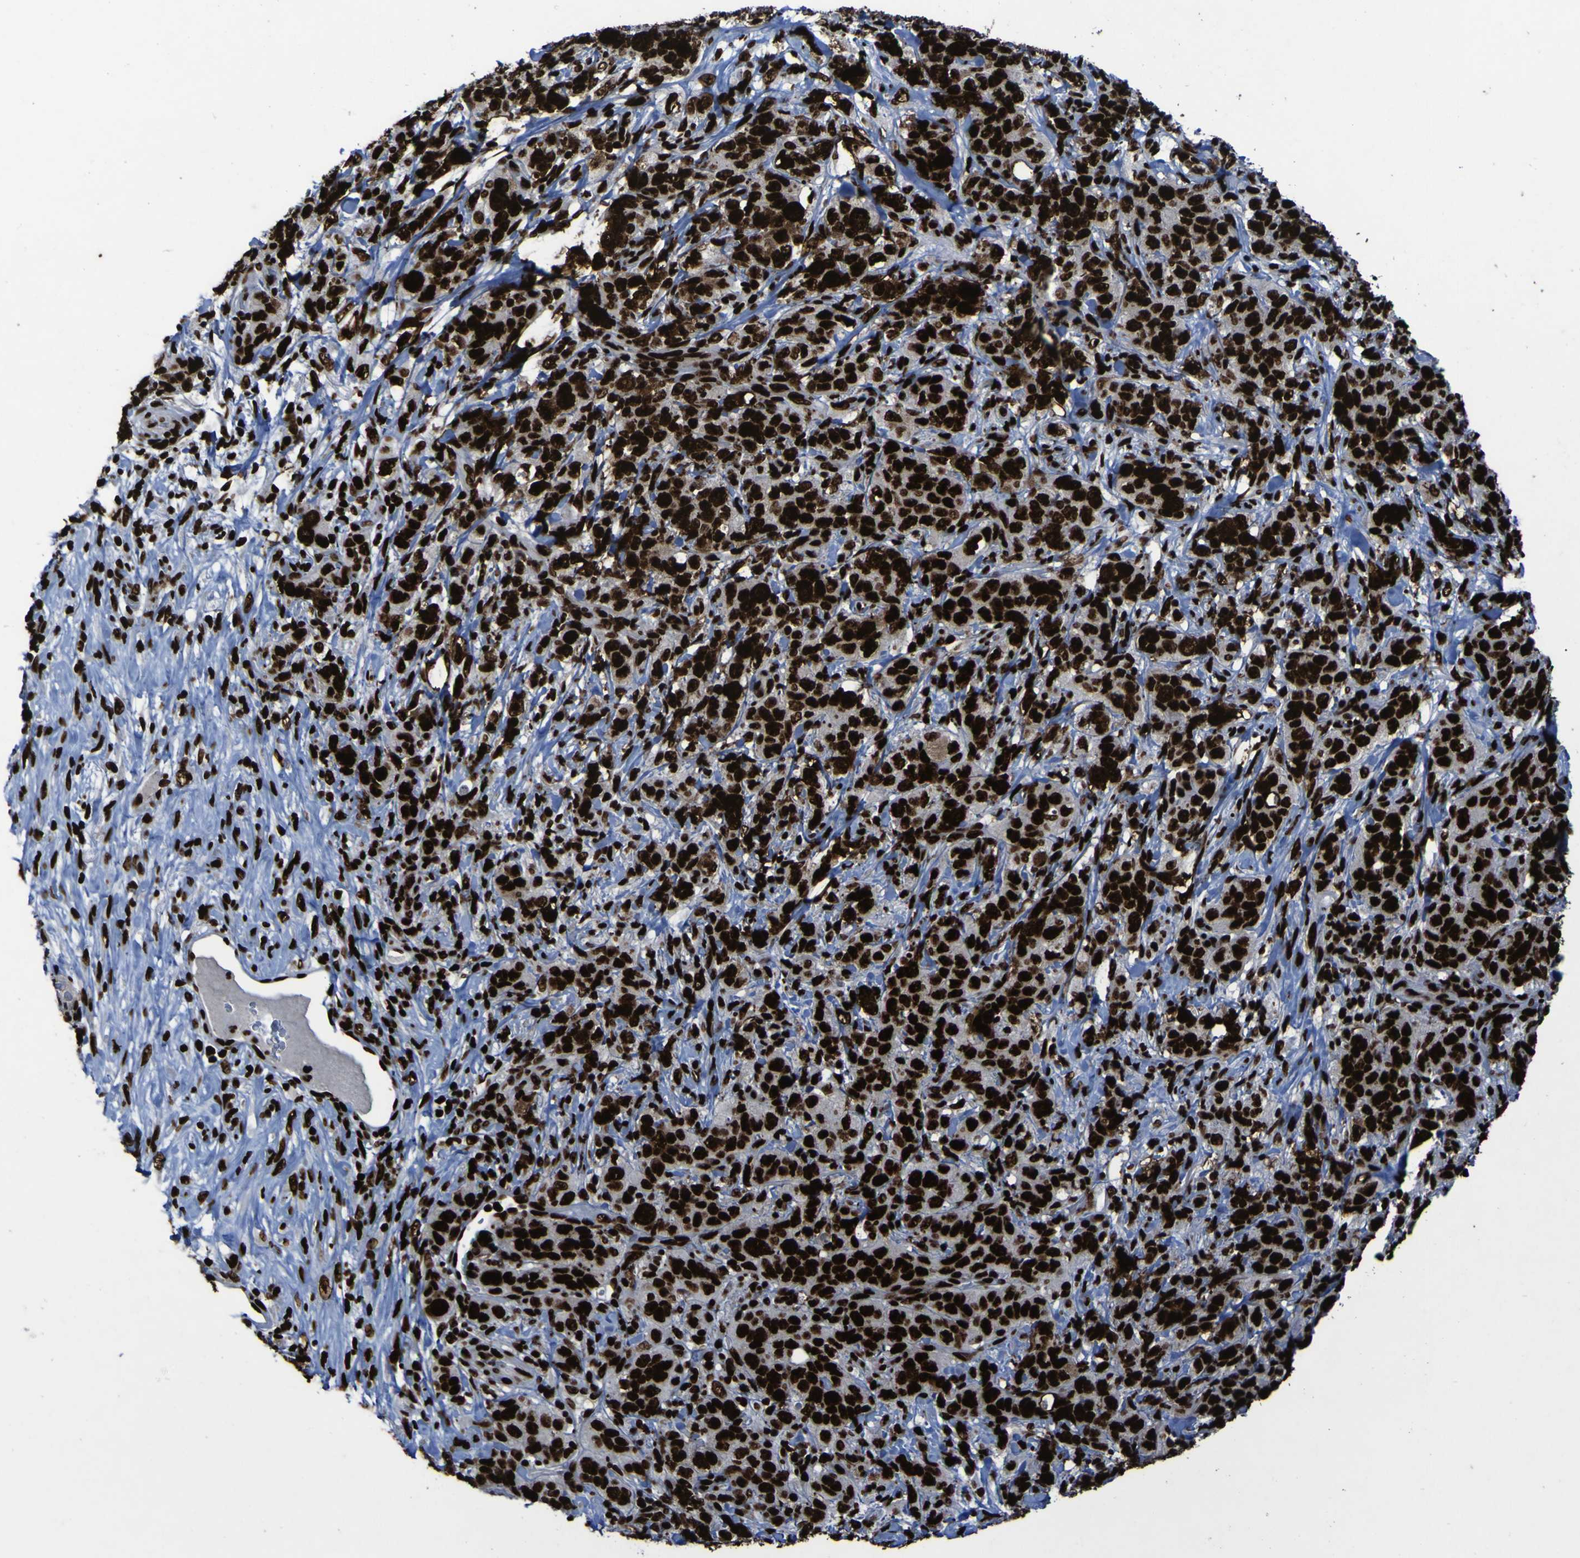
{"staining": {"intensity": "strong", "quantity": ">75%", "location": "nuclear"}, "tissue": "stomach cancer", "cell_type": "Tumor cells", "image_type": "cancer", "snomed": [{"axis": "morphology", "description": "Adenocarcinoma, NOS"}, {"axis": "topography", "description": "Stomach"}], "caption": "Immunohistochemical staining of human stomach adenocarcinoma reveals high levels of strong nuclear staining in approximately >75% of tumor cells.", "gene": "NPM1", "patient": {"sex": "male", "age": 48}}